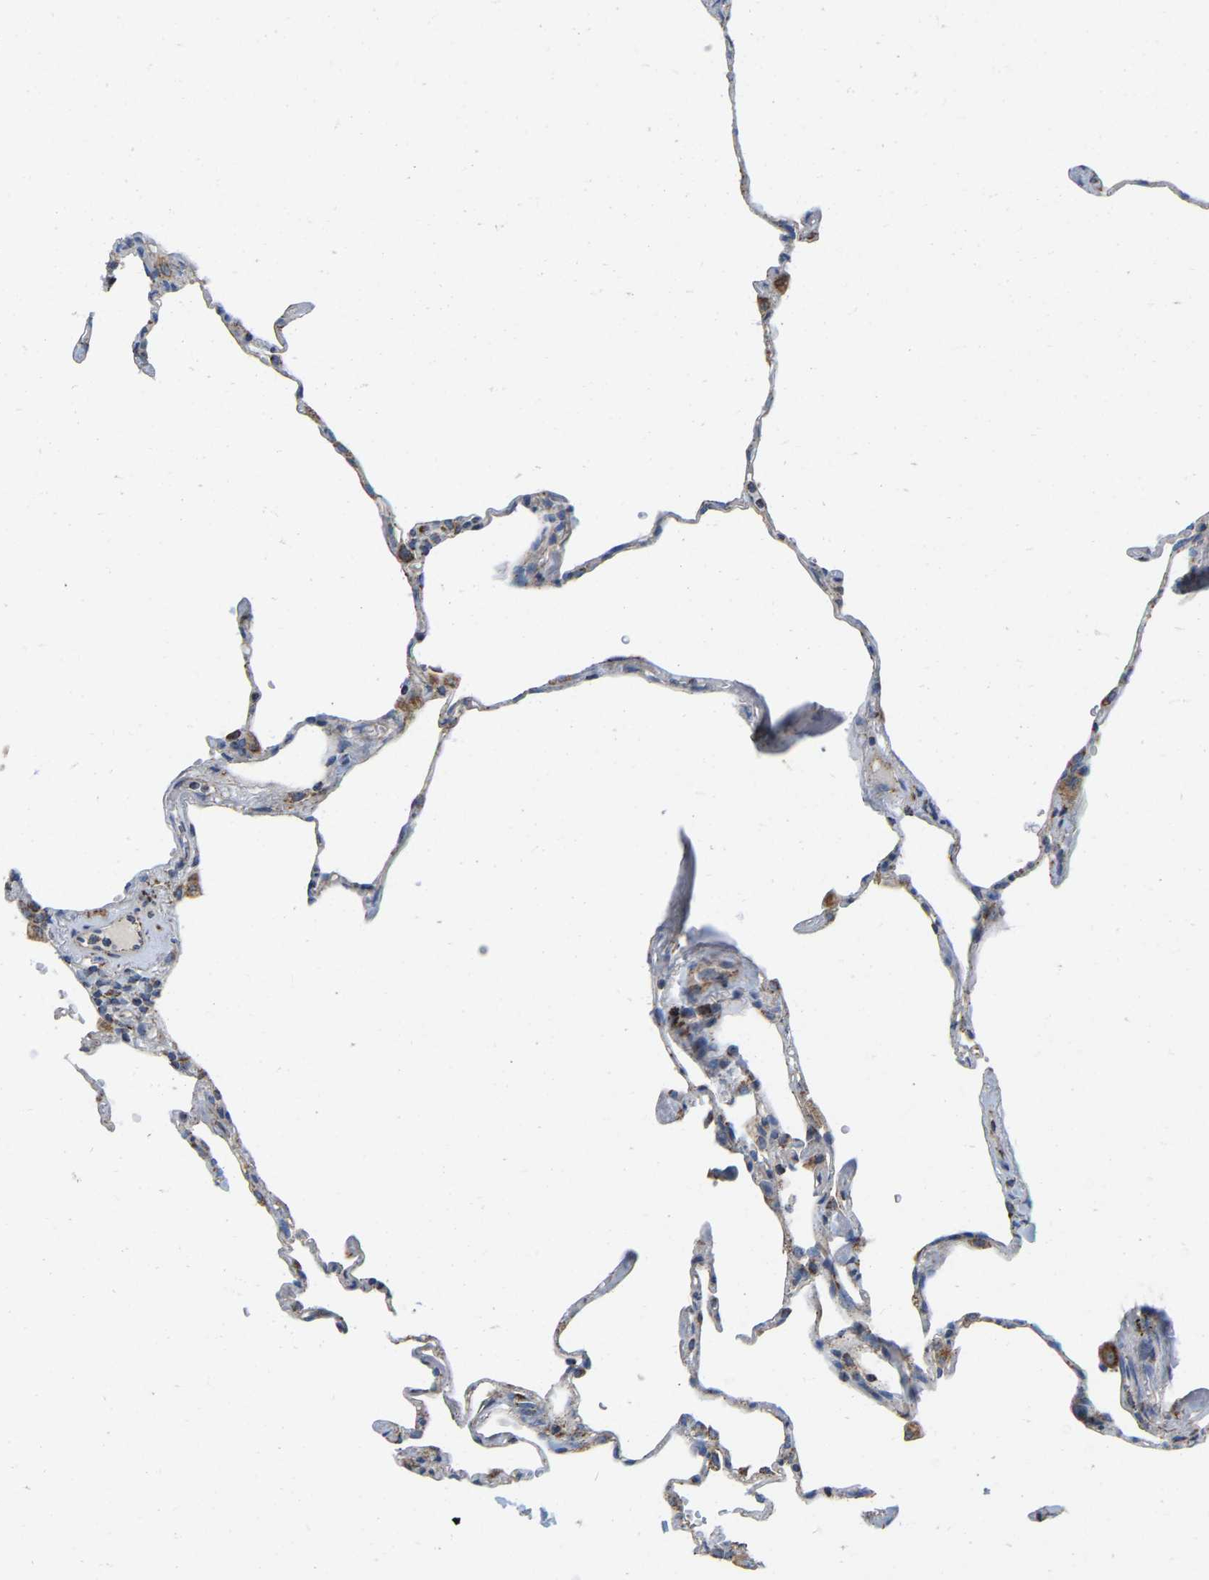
{"staining": {"intensity": "weak", "quantity": "<25%", "location": "cytoplasmic/membranous"}, "tissue": "lung", "cell_type": "Alveolar cells", "image_type": "normal", "snomed": [{"axis": "morphology", "description": "Normal tissue, NOS"}, {"axis": "topography", "description": "Lung"}], "caption": "A micrograph of human lung is negative for staining in alveolar cells.", "gene": "CBLB", "patient": {"sex": "male", "age": 59}}